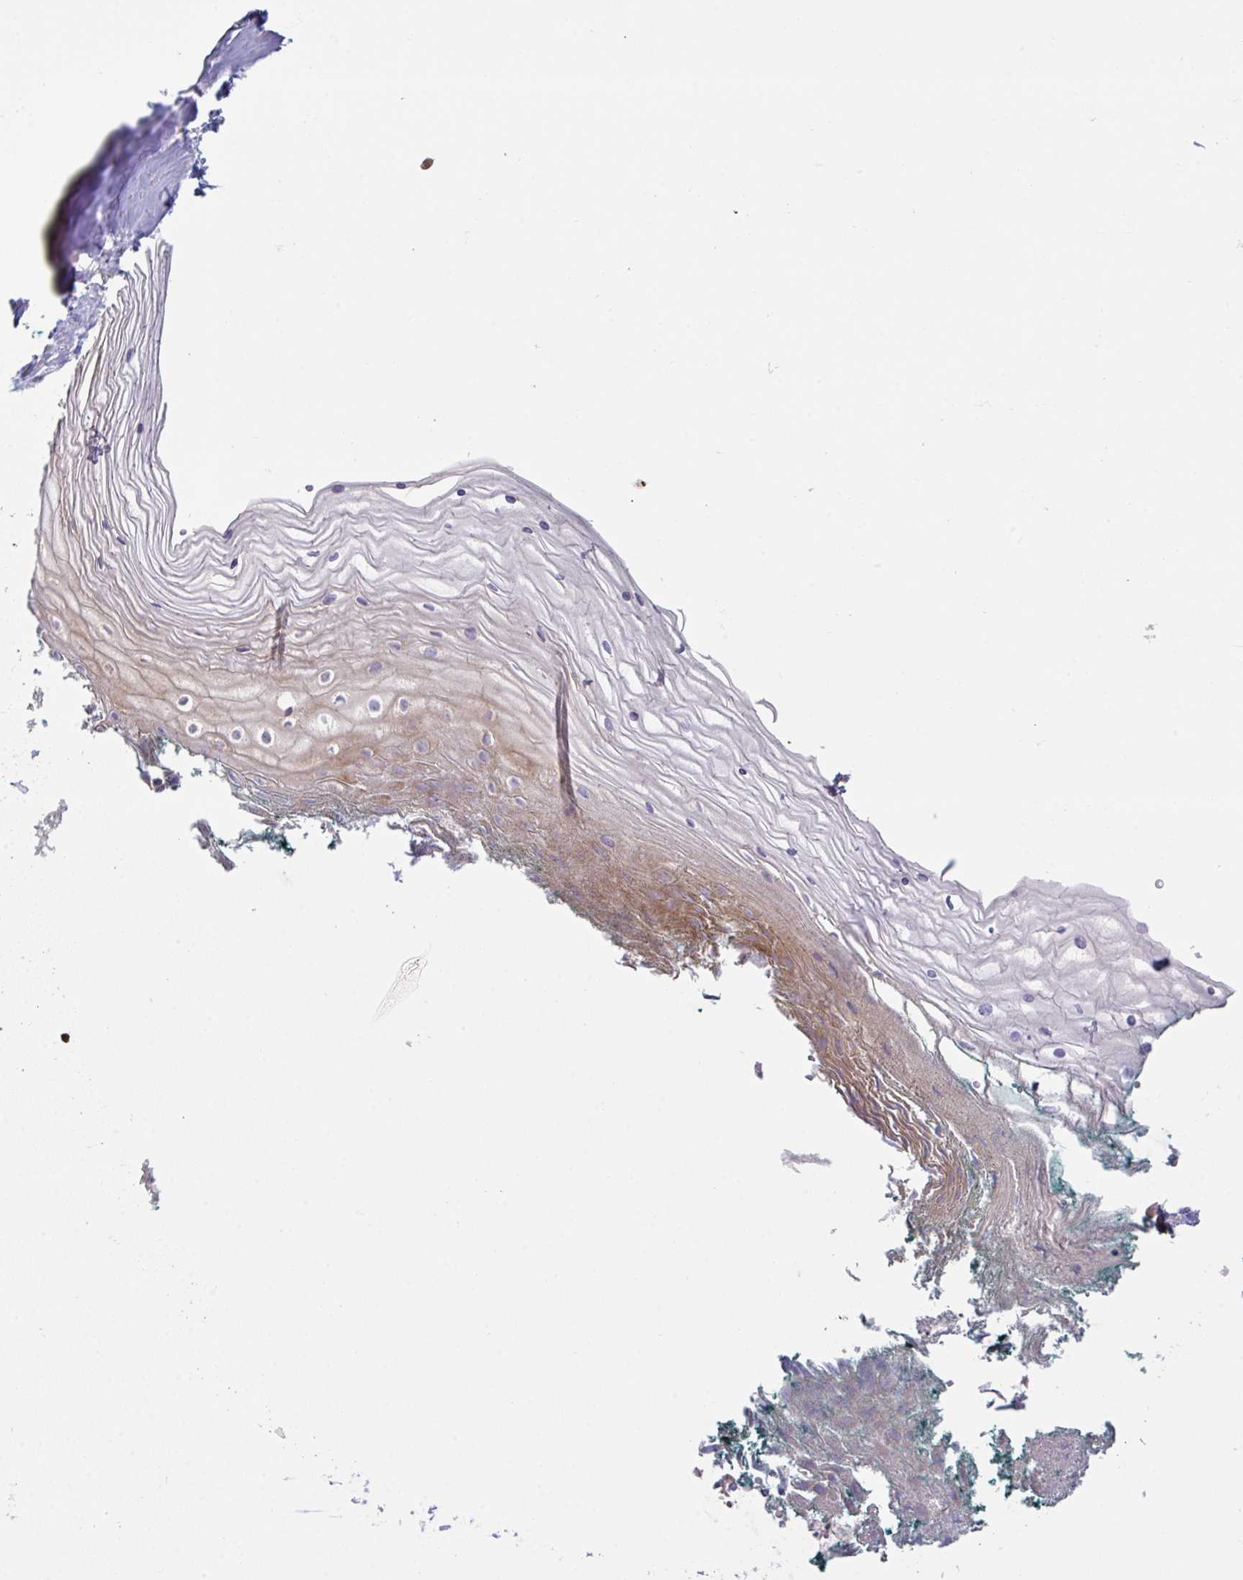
{"staining": {"intensity": "strong", "quantity": "25%-75%", "location": "cytoplasmic/membranous"}, "tissue": "vagina", "cell_type": "Squamous epithelial cells", "image_type": "normal", "snomed": [{"axis": "morphology", "description": "Normal tissue, NOS"}, {"axis": "topography", "description": "Vagina"}], "caption": "Vagina stained with DAB (3,3'-diaminobenzidine) immunohistochemistry (IHC) demonstrates high levels of strong cytoplasmic/membranous positivity in approximately 25%-75% of squamous epithelial cells.", "gene": "YARS2", "patient": {"sex": "female", "age": 38}}